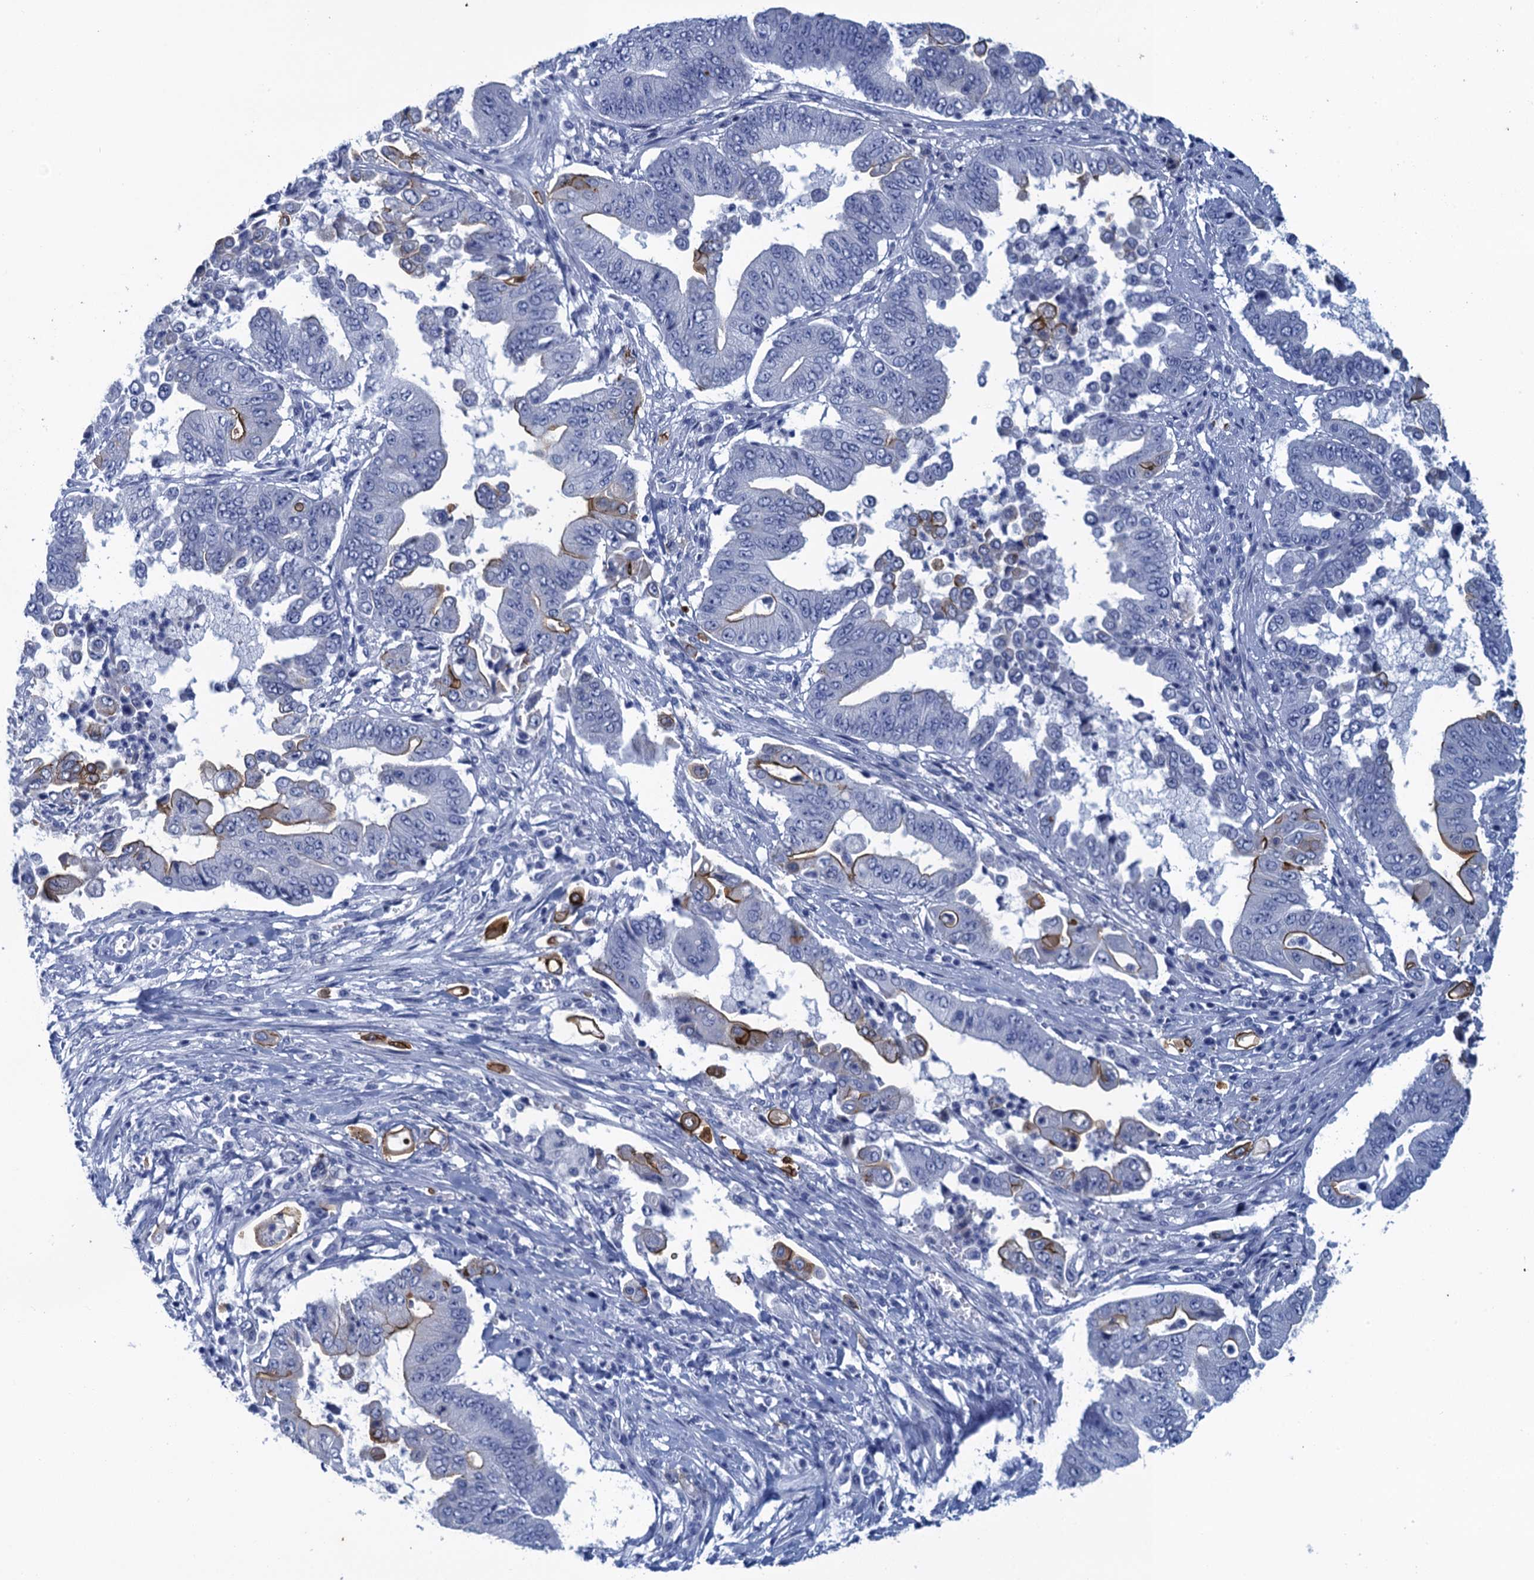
{"staining": {"intensity": "moderate", "quantity": "<25%", "location": "cytoplasmic/membranous"}, "tissue": "pancreatic cancer", "cell_type": "Tumor cells", "image_type": "cancer", "snomed": [{"axis": "morphology", "description": "Adenocarcinoma, NOS"}, {"axis": "topography", "description": "Pancreas"}], "caption": "A brown stain highlights moderate cytoplasmic/membranous expression of a protein in pancreatic adenocarcinoma tumor cells.", "gene": "SCEL", "patient": {"sex": "female", "age": 77}}